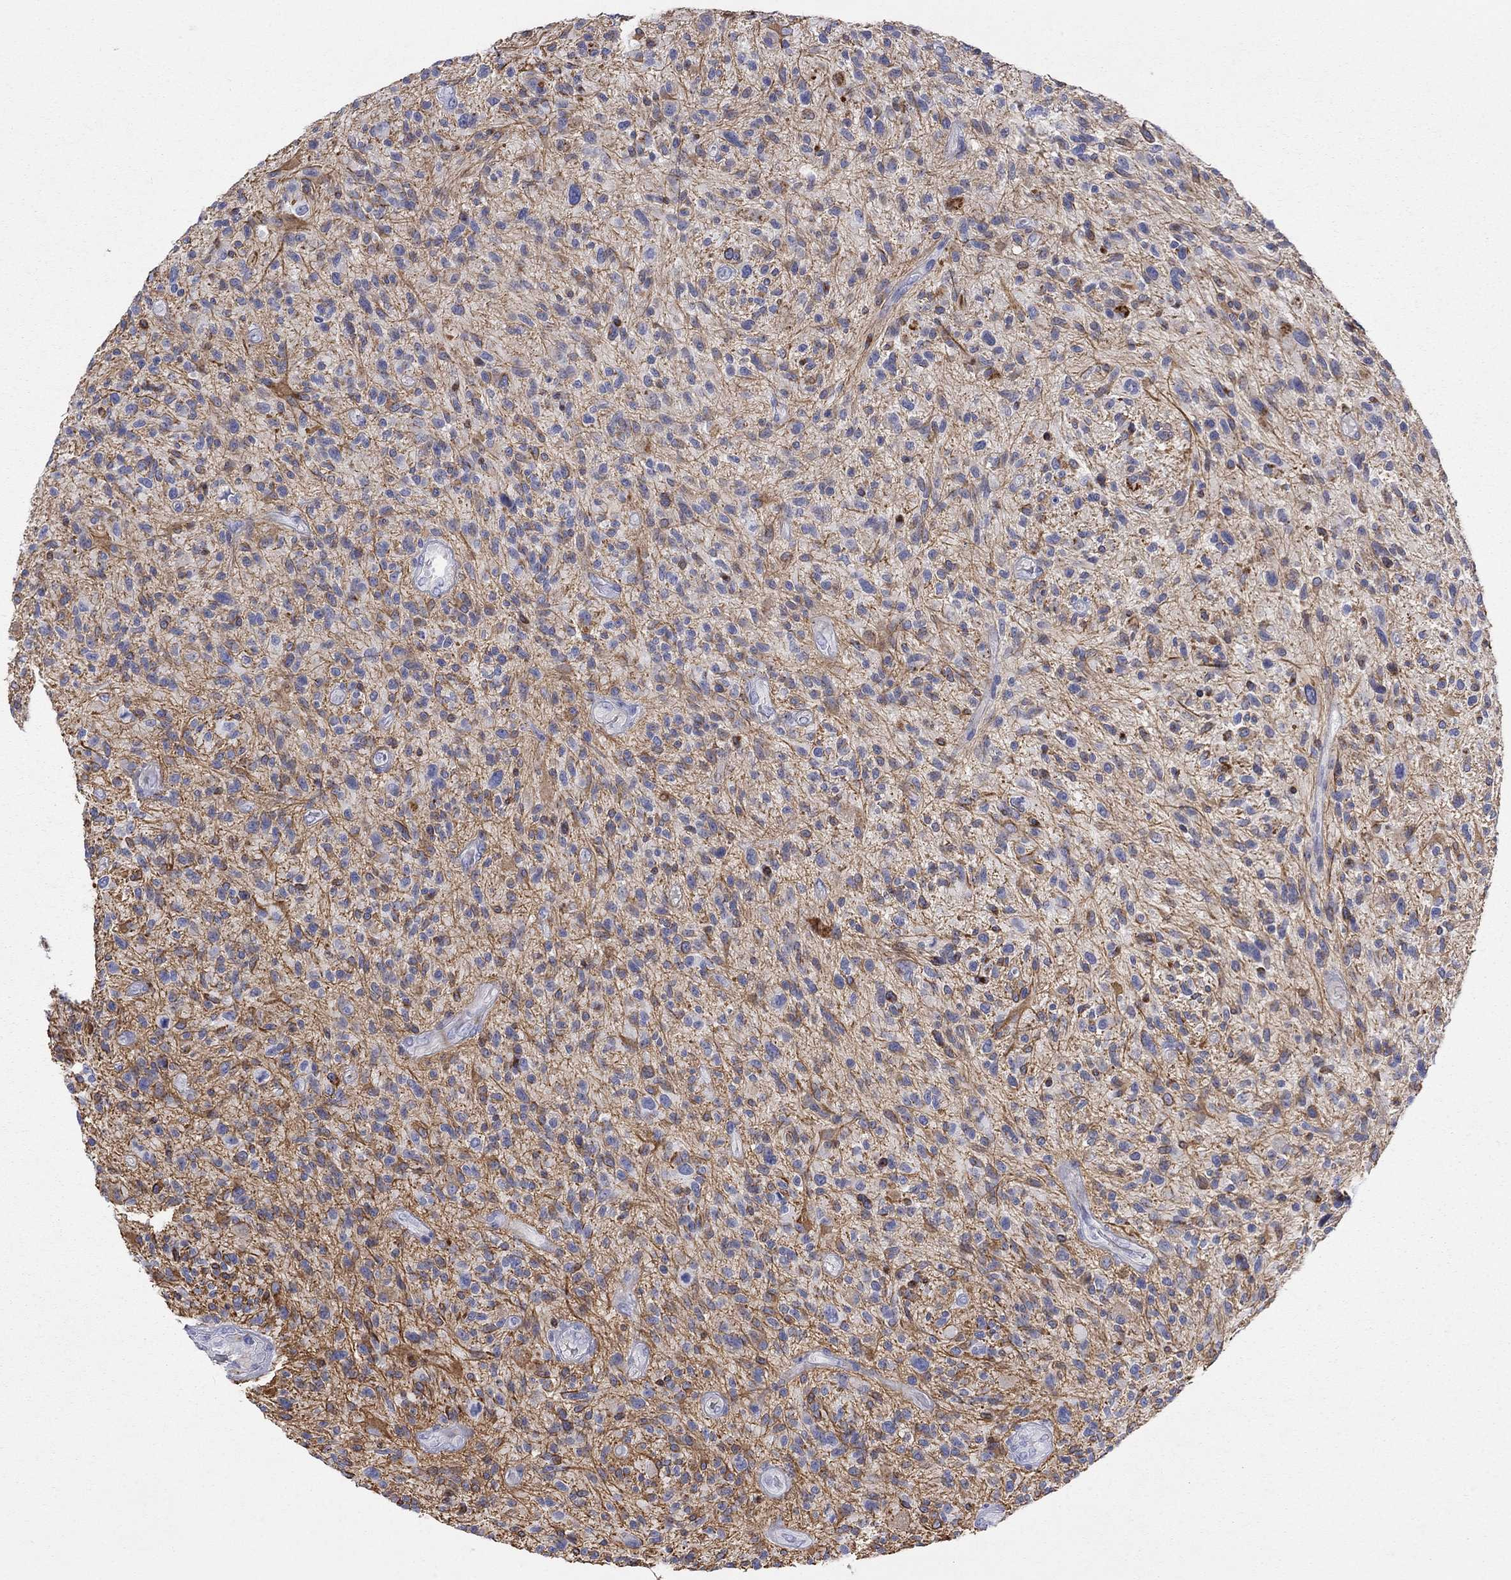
{"staining": {"intensity": "negative", "quantity": "none", "location": "none"}, "tissue": "glioma", "cell_type": "Tumor cells", "image_type": "cancer", "snomed": [{"axis": "morphology", "description": "Glioma, malignant, High grade"}, {"axis": "topography", "description": "Brain"}], "caption": "Tumor cells show no significant staining in glioma.", "gene": "PCDHGC5", "patient": {"sex": "male", "age": 47}}